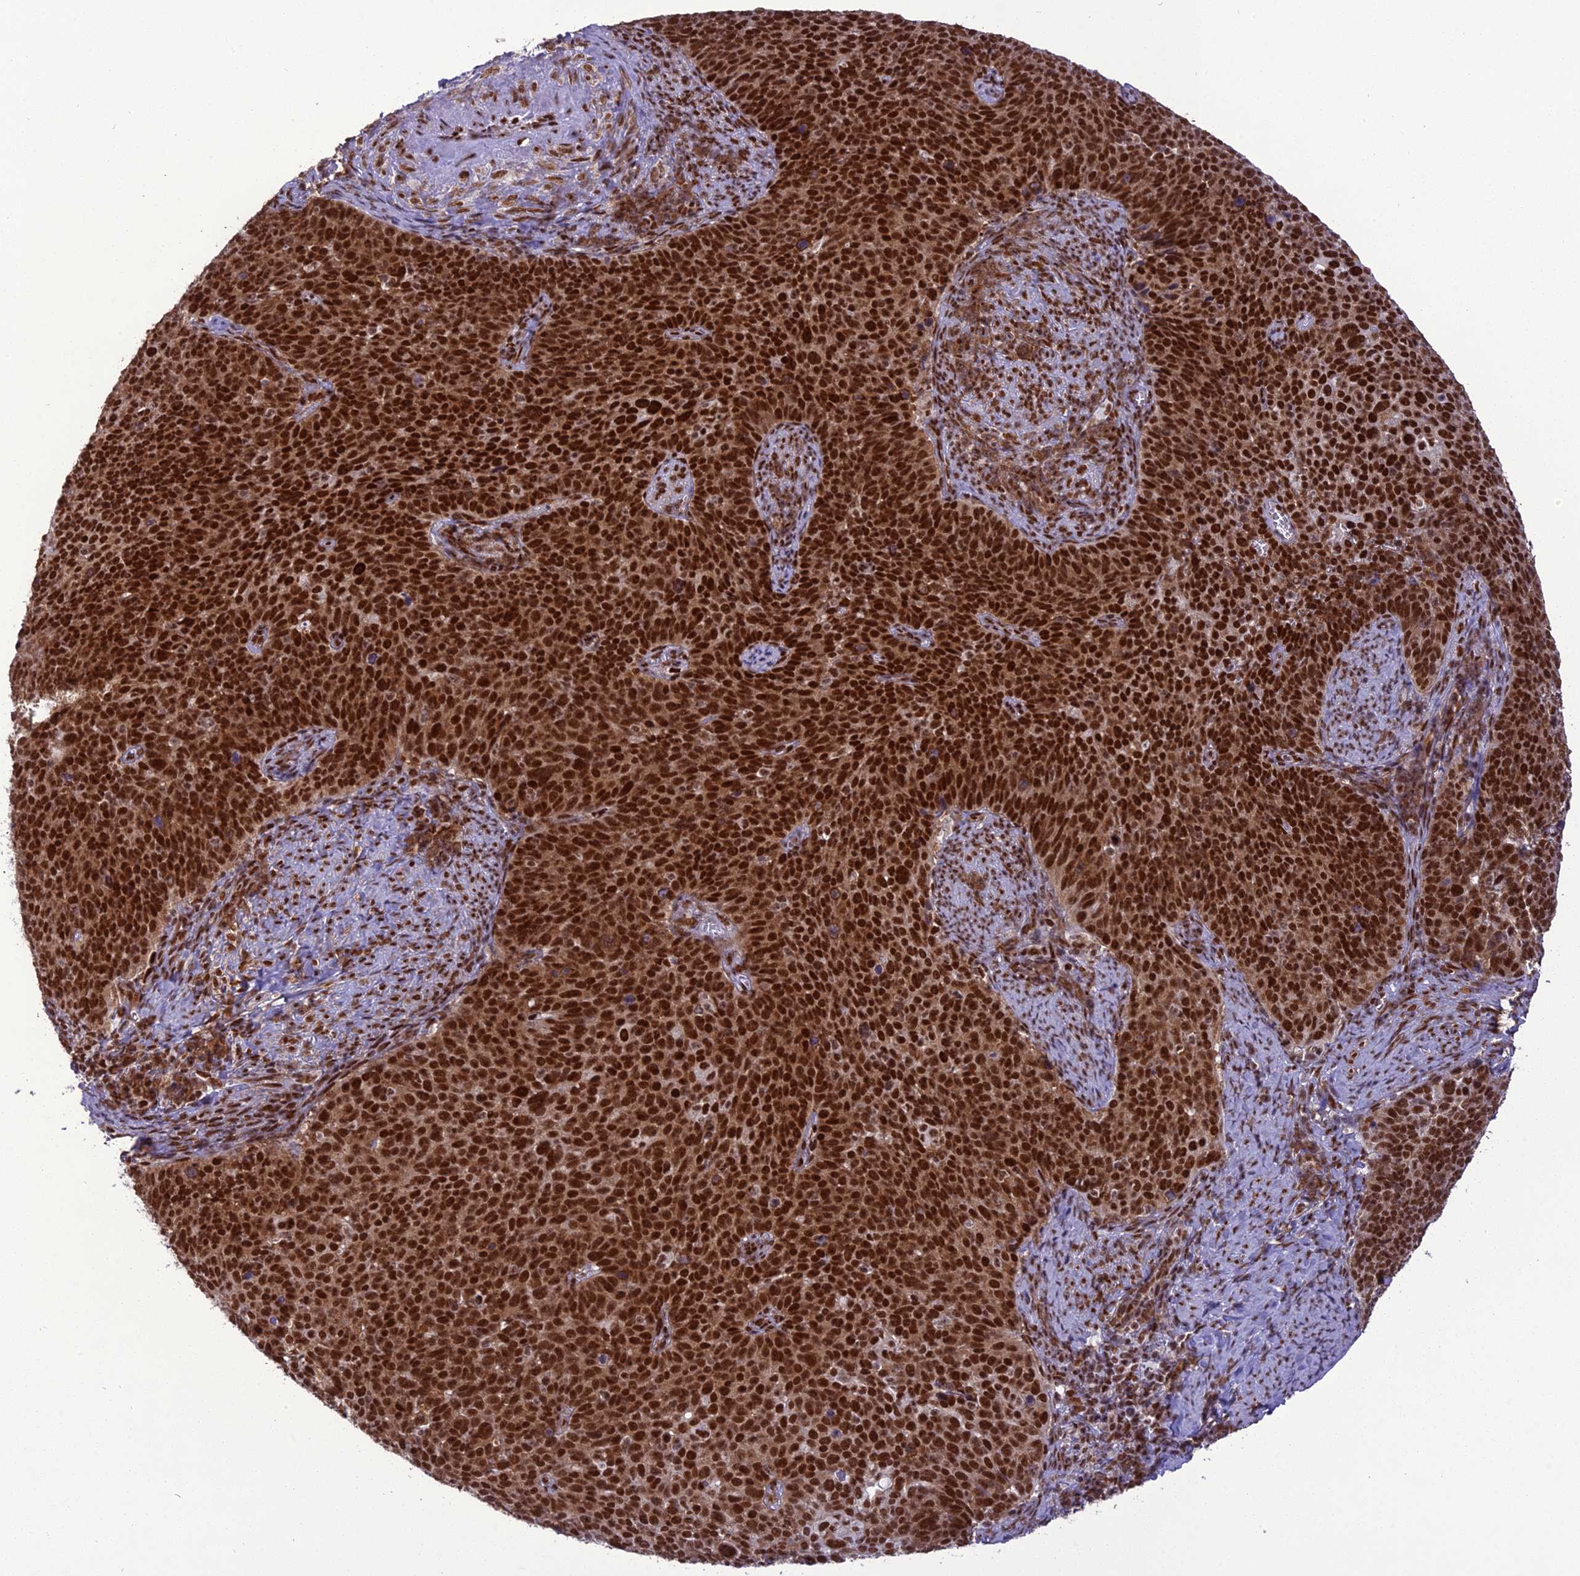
{"staining": {"intensity": "strong", "quantity": ">75%", "location": "nuclear"}, "tissue": "cervical cancer", "cell_type": "Tumor cells", "image_type": "cancer", "snomed": [{"axis": "morphology", "description": "Normal tissue, NOS"}, {"axis": "morphology", "description": "Squamous cell carcinoma, NOS"}, {"axis": "topography", "description": "Cervix"}], "caption": "Immunohistochemistry (IHC) (DAB (3,3'-diaminobenzidine)) staining of human cervical squamous cell carcinoma exhibits strong nuclear protein positivity in approximately >75% of tumor cells.", "gene": "DDX1", "patient": {"sex": "female", "age": 39}}